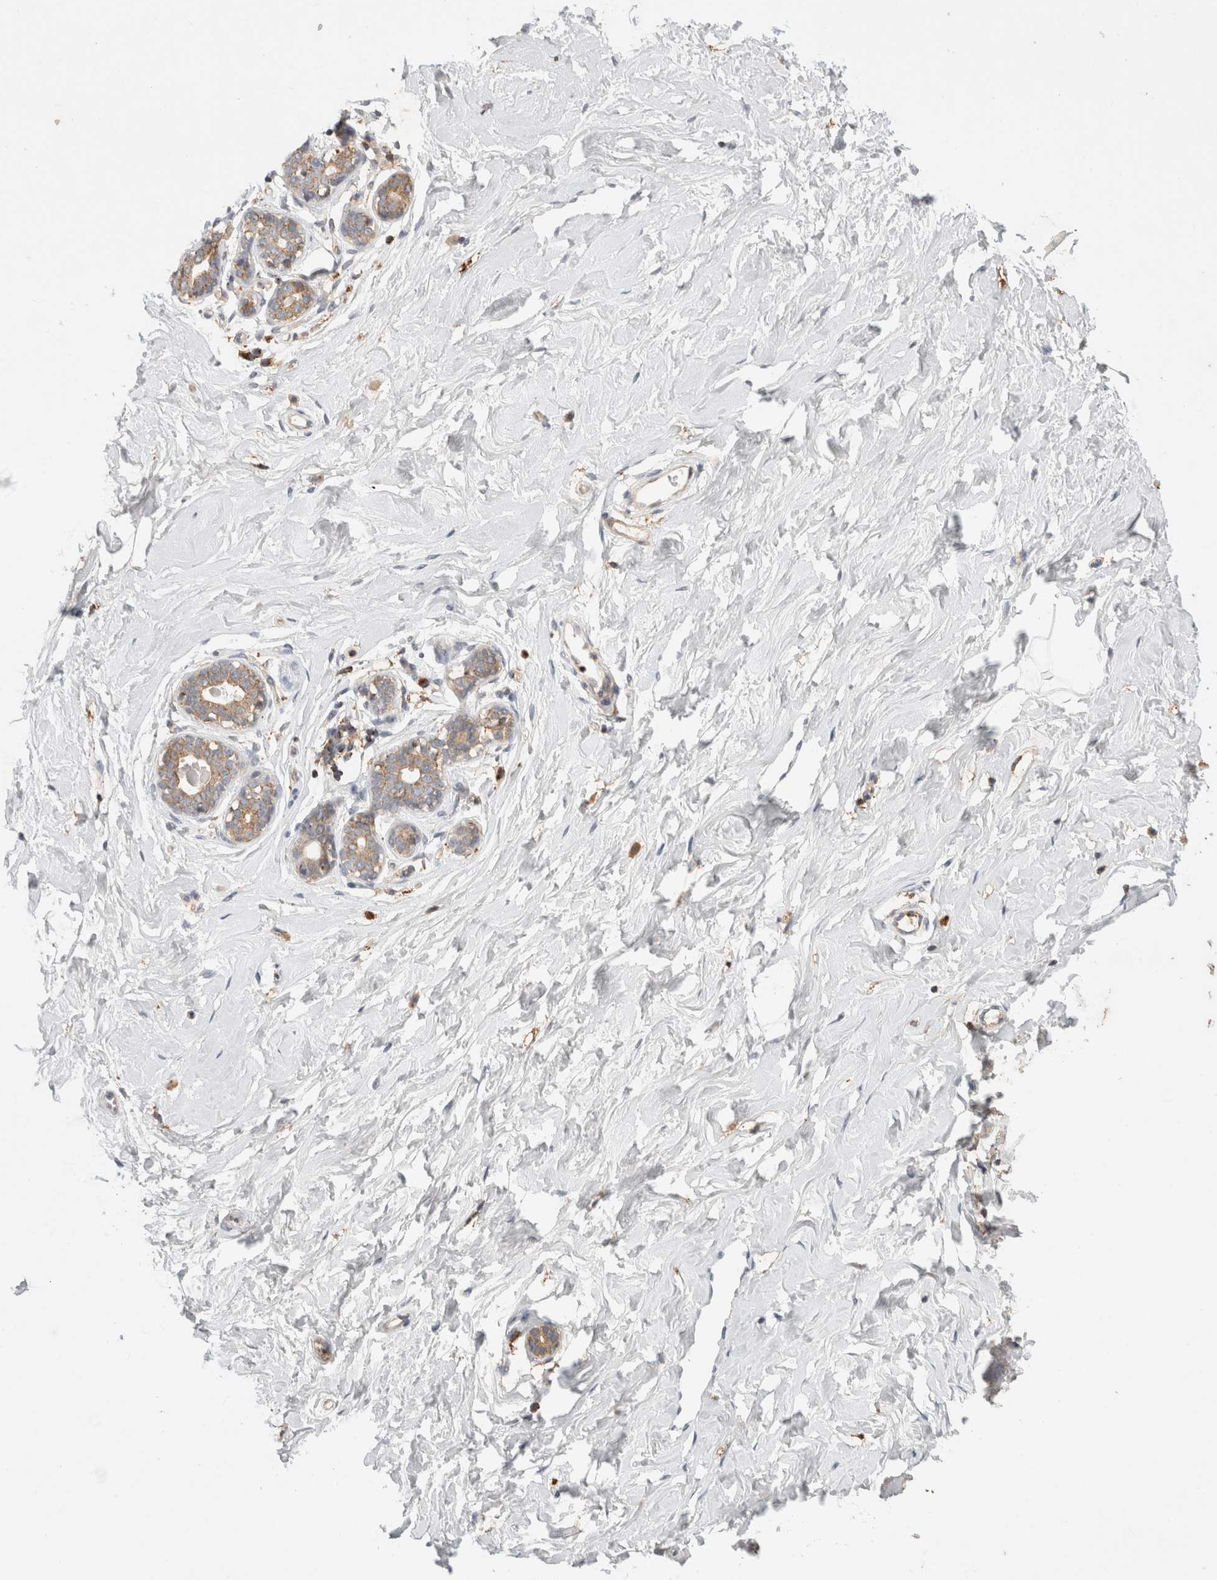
{"staining": {"intensity": "moderate", "quantity": "<25%", "location": "cytoplasmic/membranous"}, "tissue": "breast", "cell_type": "Adipocytes", "image_type": "normal", "snomed": [{"axis": "morphology", "description": "Normal tissue, NOS"}, {"axis": "morphology", "description": "Adenoma, NOS"}, {"axis": "topography", "description": "Breast"}], "caption": "Adipocytes show moderate cytoplasmic/membranous positivity in about <25% of cells in unremarkable breast.", "gene": "HROB", "patient": {"sex": "female", "age": 23}}